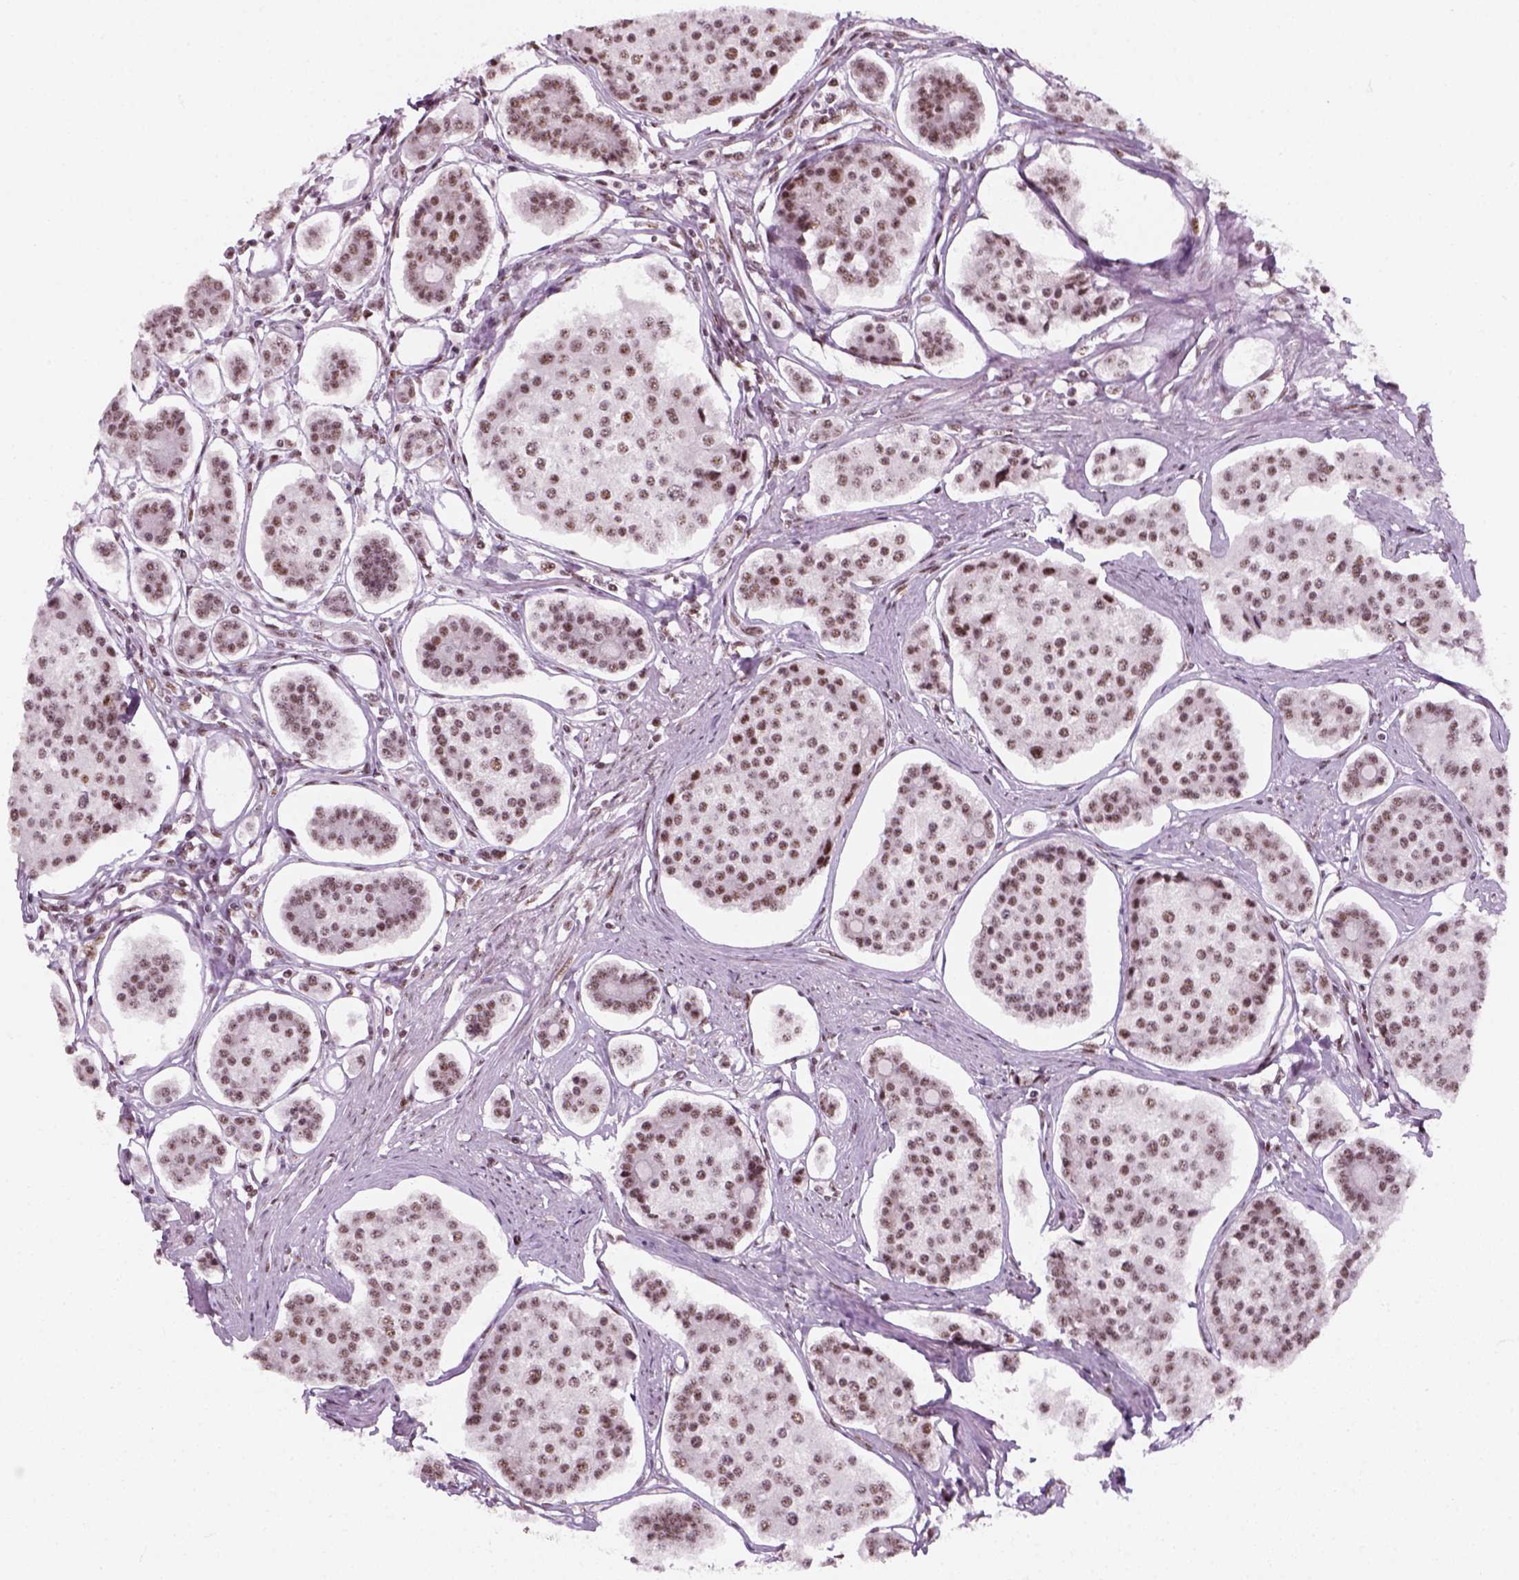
{"staining": {"intensity": "weak", "quantity": ">75%", "location": "nuclear"}, "tissue": "carcinoid", "cell_type": "Tumor cells", "image_type": "cancer", "snomed": [{"axis": "morphology", "description": "Carcinoid, malignant, NOS"}, {"axis": "topography", "description": "Small intestine"}], "caption": "The micrograph exhibits a brown stain indicating the presence of a protein in the nuclear of tumor cells in carcinoid.", "gene": "GTF2F1", "patient": {"sex": "female", "age": 65}}